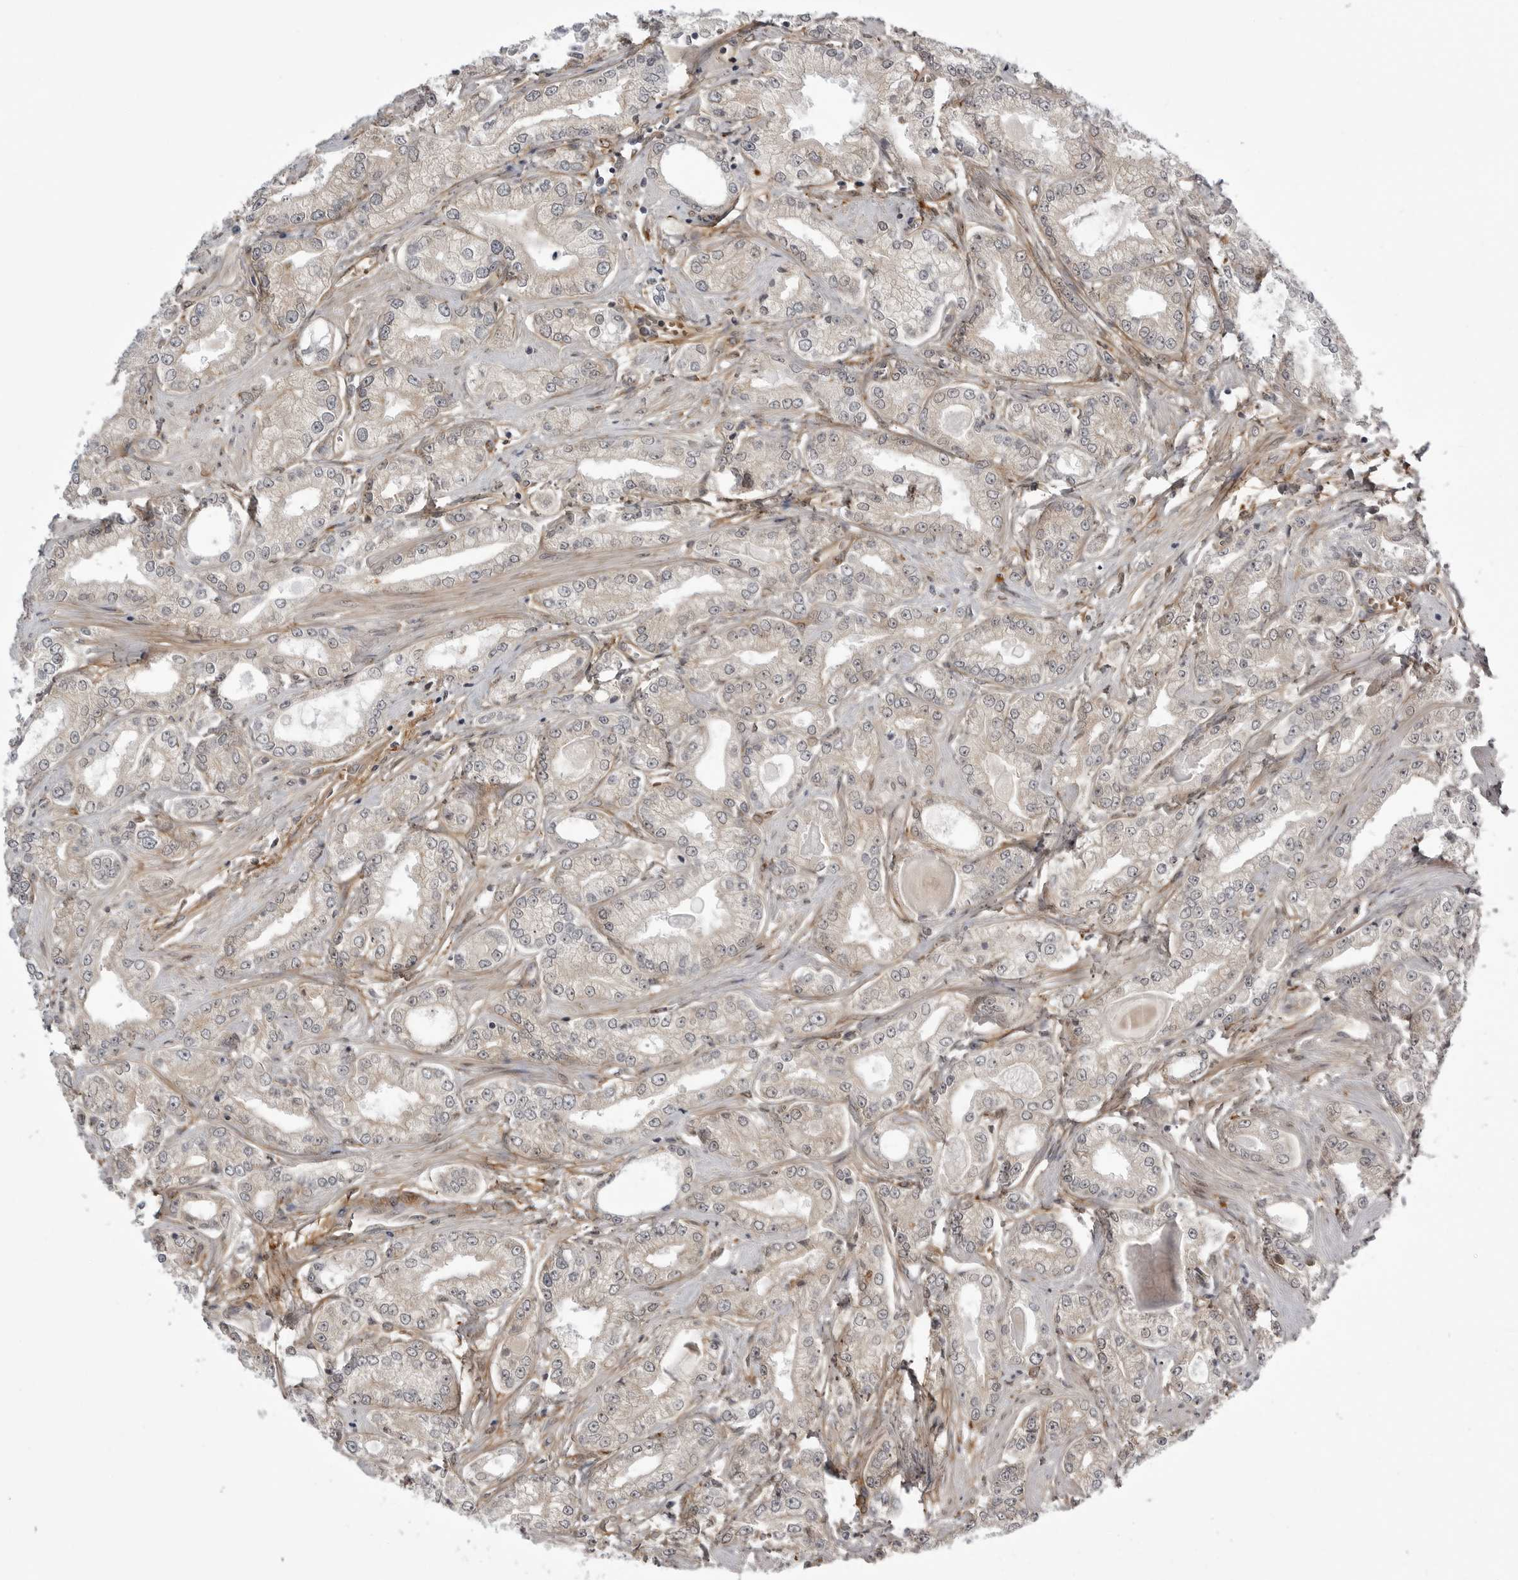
{"staining": {"intensity": "weak", "quantity": "<25%", "location": "cytoplasmic/membranous"}, "tissue": "prostate cancer", "cell_type": "Tumor cells", "image_type": "cancer", "snomed": [{"axis": "morphology", "description": "Adenocarcinoma, Low grade"}, {"axis": "topography", "description": "Prostate"}], "caption": "A high-resolution histopathology image shows immunohistochemistry staining of prostate cancer (low-grade adenocarcinoma), which shows no significant positivity in tumor cells. (DAB (3,3'-diaminobenzidine) IHC with hematoxylin counter stain).", "gene": "ARL5A", "patient": {"sex": "male", "age": 62}}